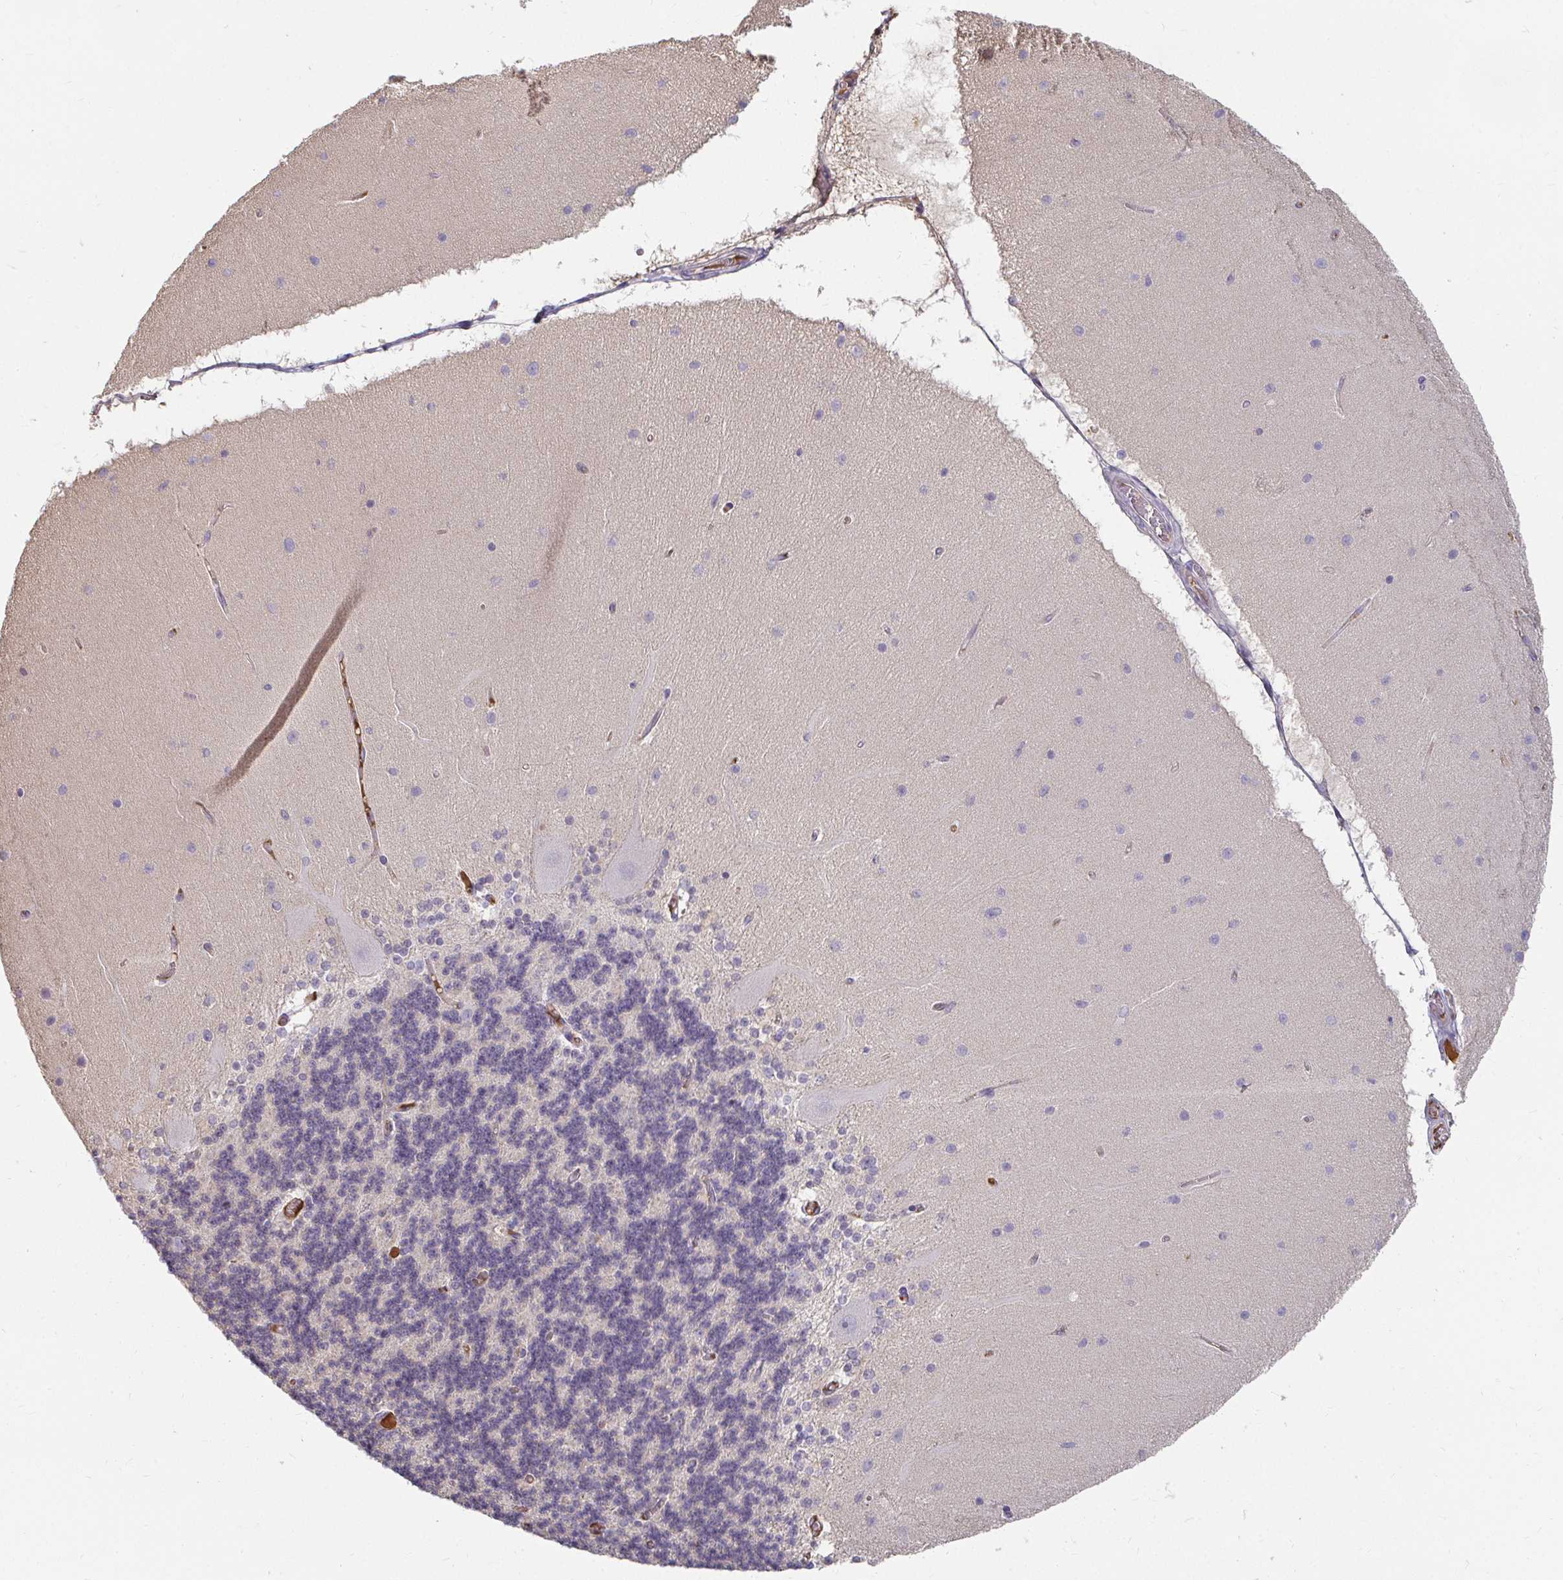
{"staining": {"intensity": "negative", "quantity": "none", "location": "none"}, "tissue": "cerebellum", "cell_type": "Cells in granular layer", "image_type": "normal", "snomed": [{"axis": "morphology", "description": "Normal tissue, NOS"}, {"axis": "topography", "description": "Cerebellum"}], "caption": "An immunohistochemistry (IHC) photomicrograph of benign cerebellum is shown. There is no staining in cells in granular layer of cerebellum. (IHC, brightfield microscopy, high magnification).", "gene": "LOXL4", "patient": {"sex": "female", "age": 54}}